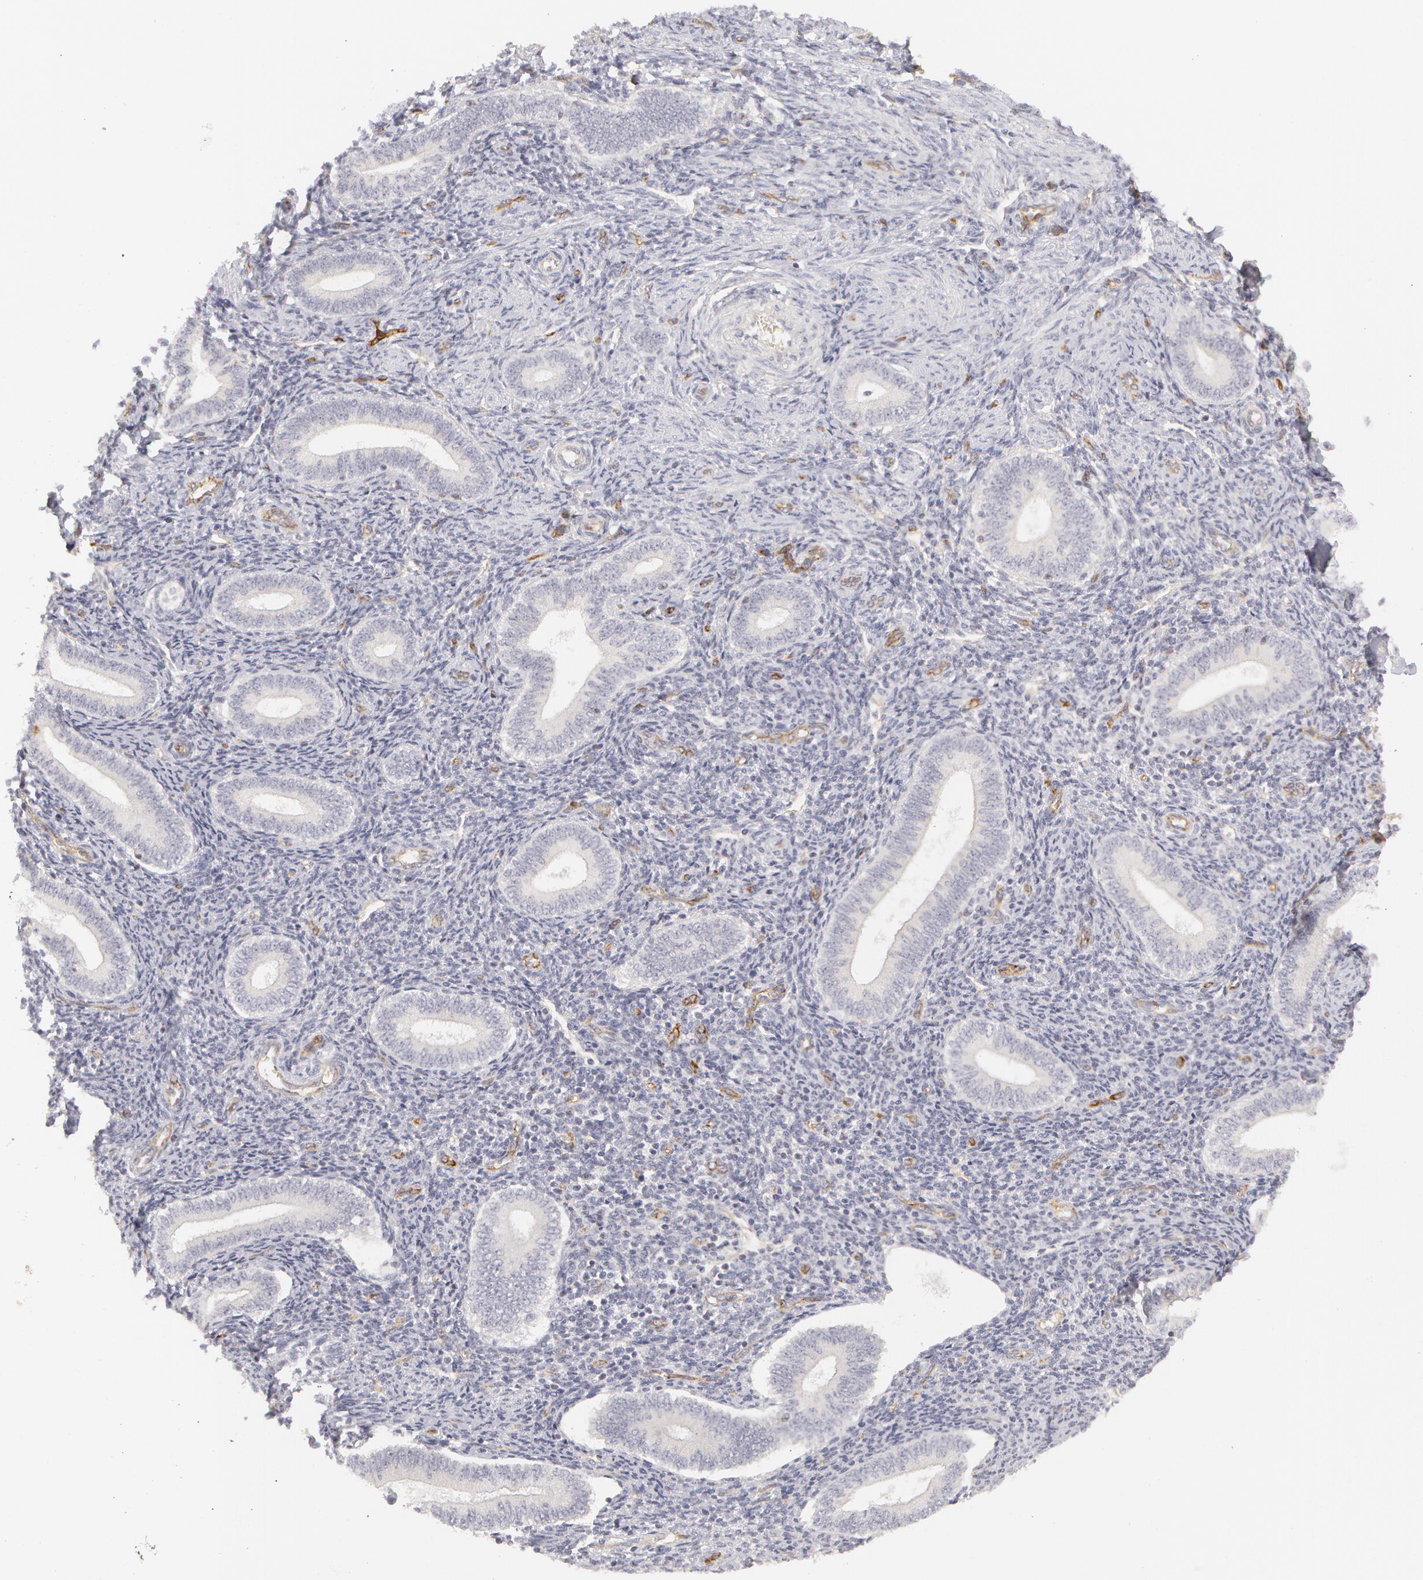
{"staining": {"intensity": "negative", "quantity": "none", "location": "none"}, "tissue": "endometrium", "cell_type": "Cells in endometrial stroma", "image_type": "normal", "snomed": [{"axis": "morphology", "description": "Normal tissue, NOS"}, {"axis": "topography", "description": "Endometrium"}], "caption": "Immunohistochemistry (IHC) of unremarkable endometrium displays no positivity in cells in endometrial stroma. (DAB immunohistochemistry with hematoxylin counter stain).", "gene": "ABCB1", "patient": {"sex": "female", "age": 35}}